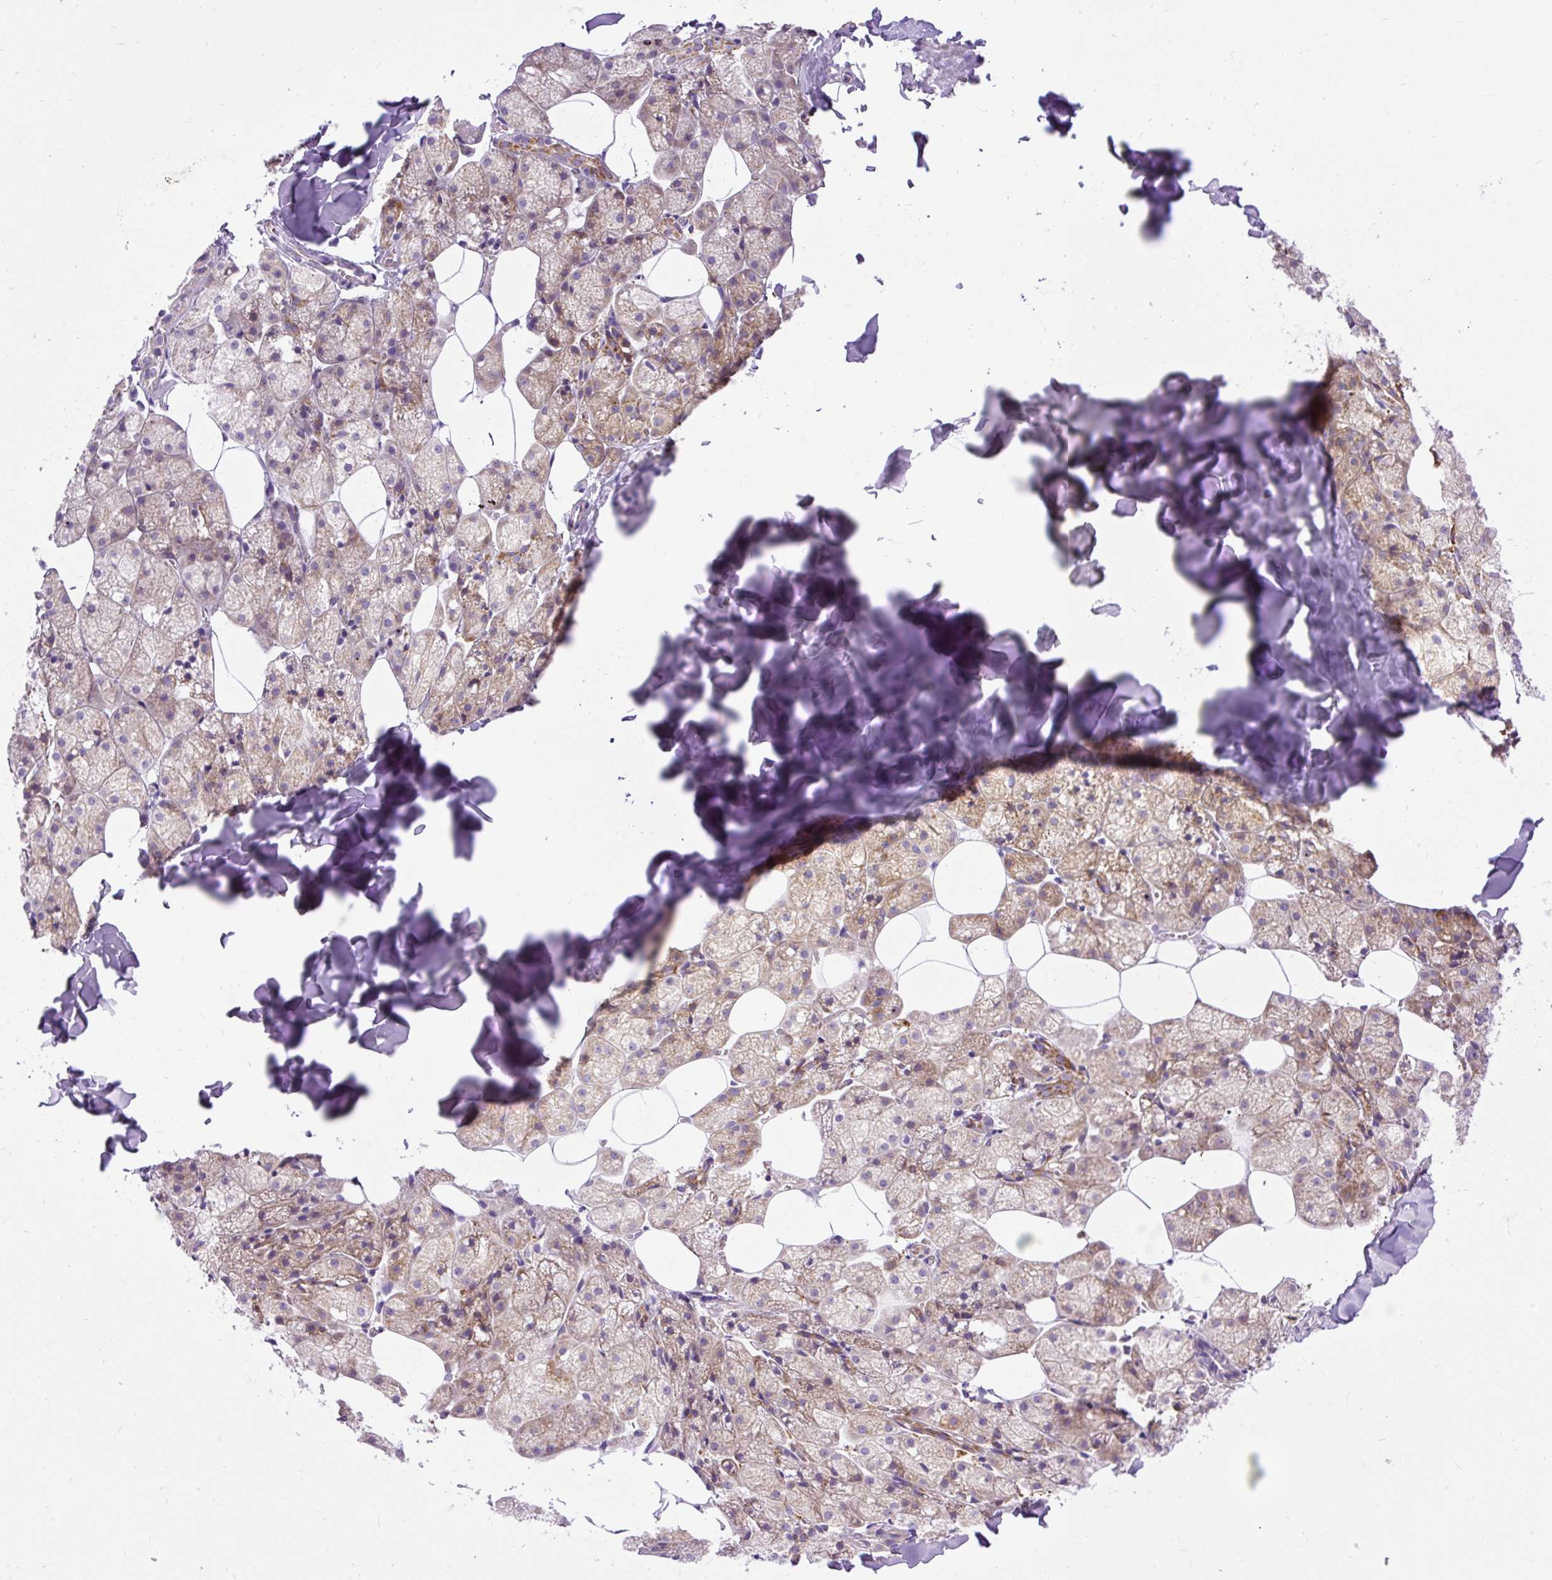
{"staining": {"intensity": "moderate", "quantity": "25%-75%", "location": "cytoplasmic/membranous"}, "tissue": "salivary gland", "cell_type": "Glandular cells", "image_type": "normal", "snomed": [{"axis": "morphology", "description": "Normal tissue, NOS"}, {"axis": "topography", "description": "Salivary gland"}, {"axis": "topography", "description": "Peripheral nerve tissue"}], "caption": "Protein staining exhibits moderate cytoplasmic/membranous staining in approximately 25%-75% of glandular cells in unremarkable salivary gland.", "gene": "SYBU", "patient": {"sex": "male", "age": 38}}